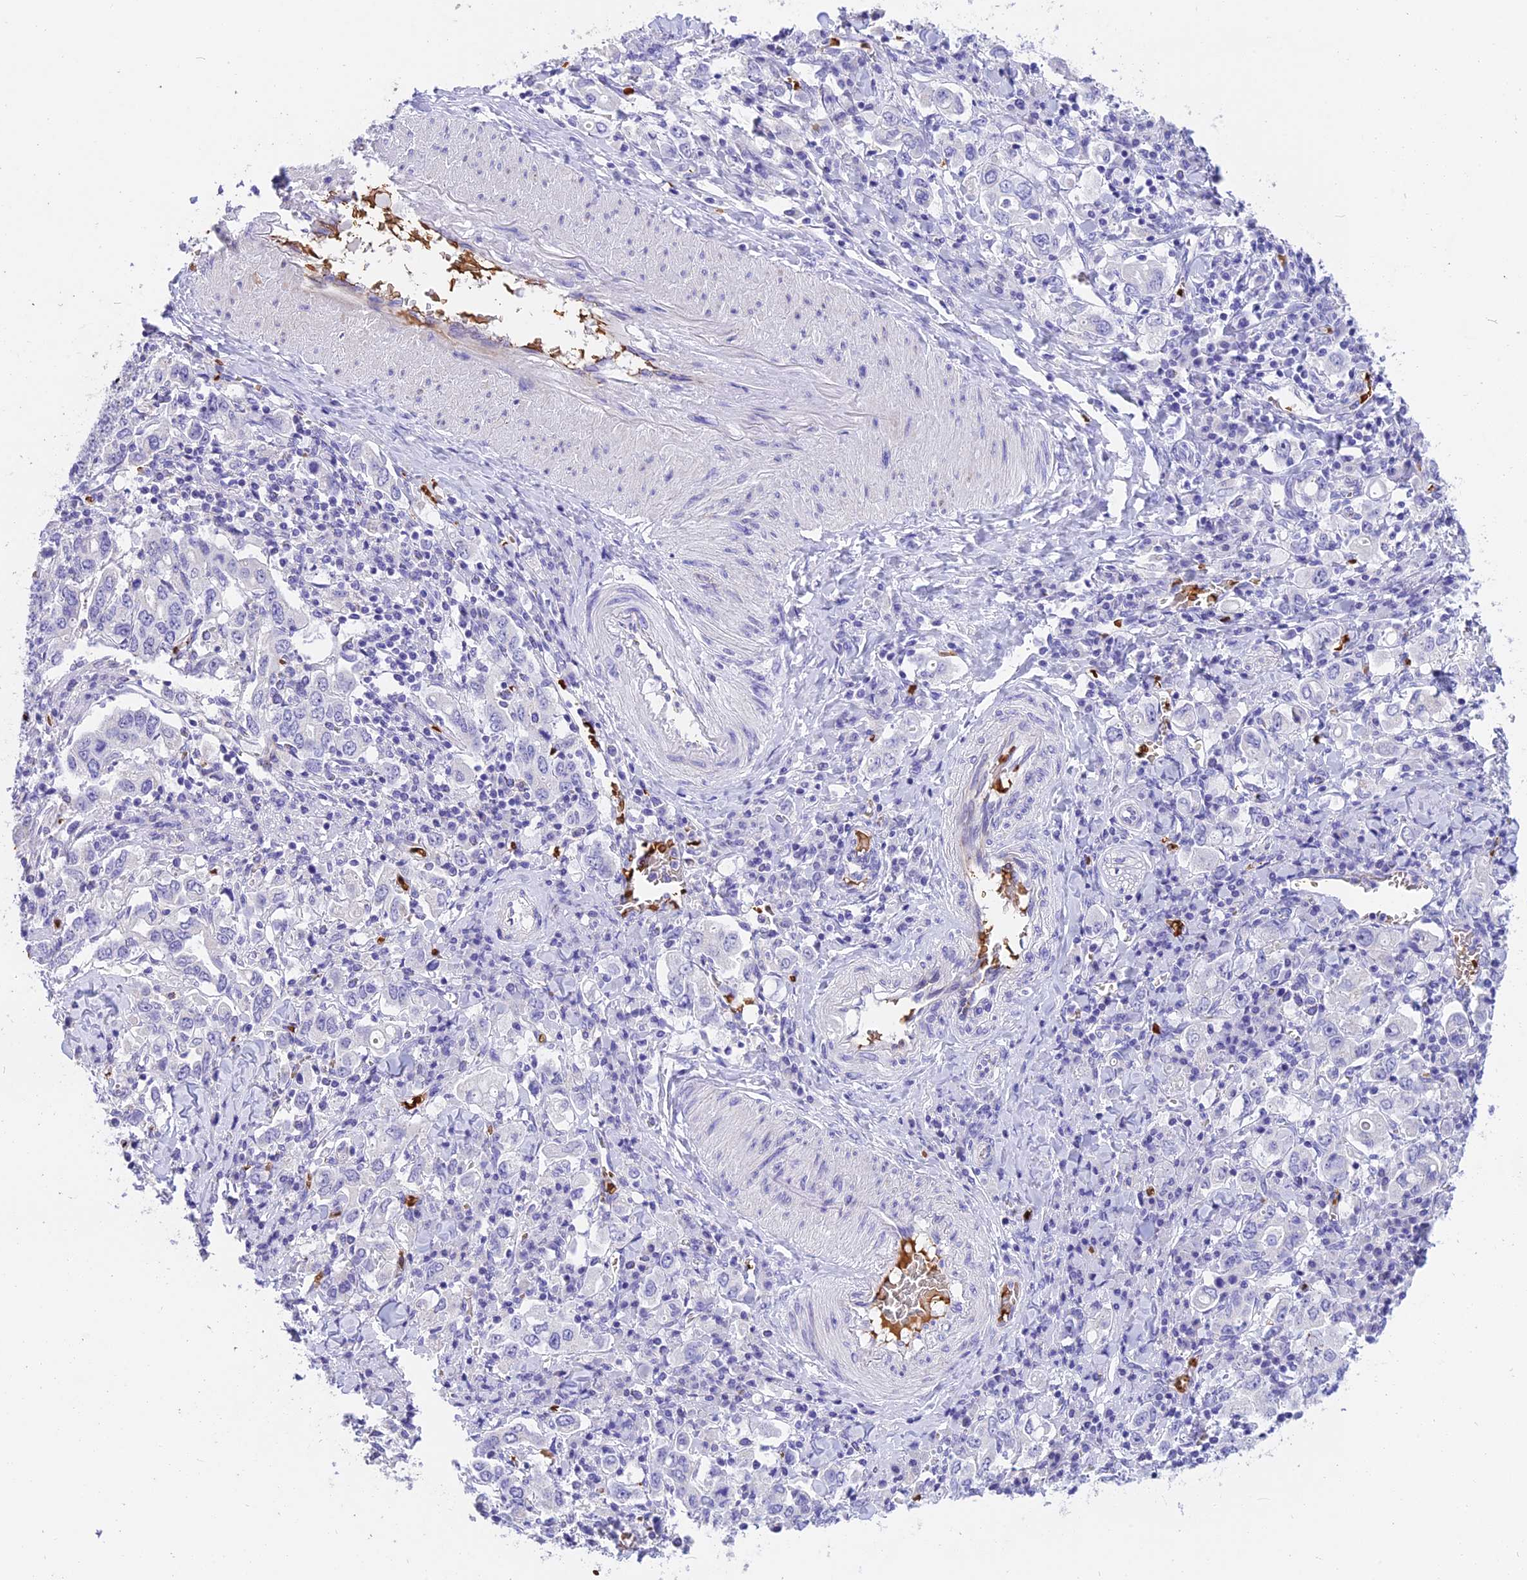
{"staining": {"intensity": "negative", "quantity": "none", "location": "none"}, "tissue": "stomach cancer", "cell_type": "Tumor cells", "image_type": "cancer", "snomed": [{"axis": "morphology", "description": "Adenocarcinoma, NOS"}, {"axis": "topography", "description": "Stomach, upper"}], "caption": "IHC of stomach adenocarcinoma reveals no staining in tumor cells. Nuclei are stained in blue.", "gene": "TNNC2", "patient": {"sex": "male", "age": 62}}